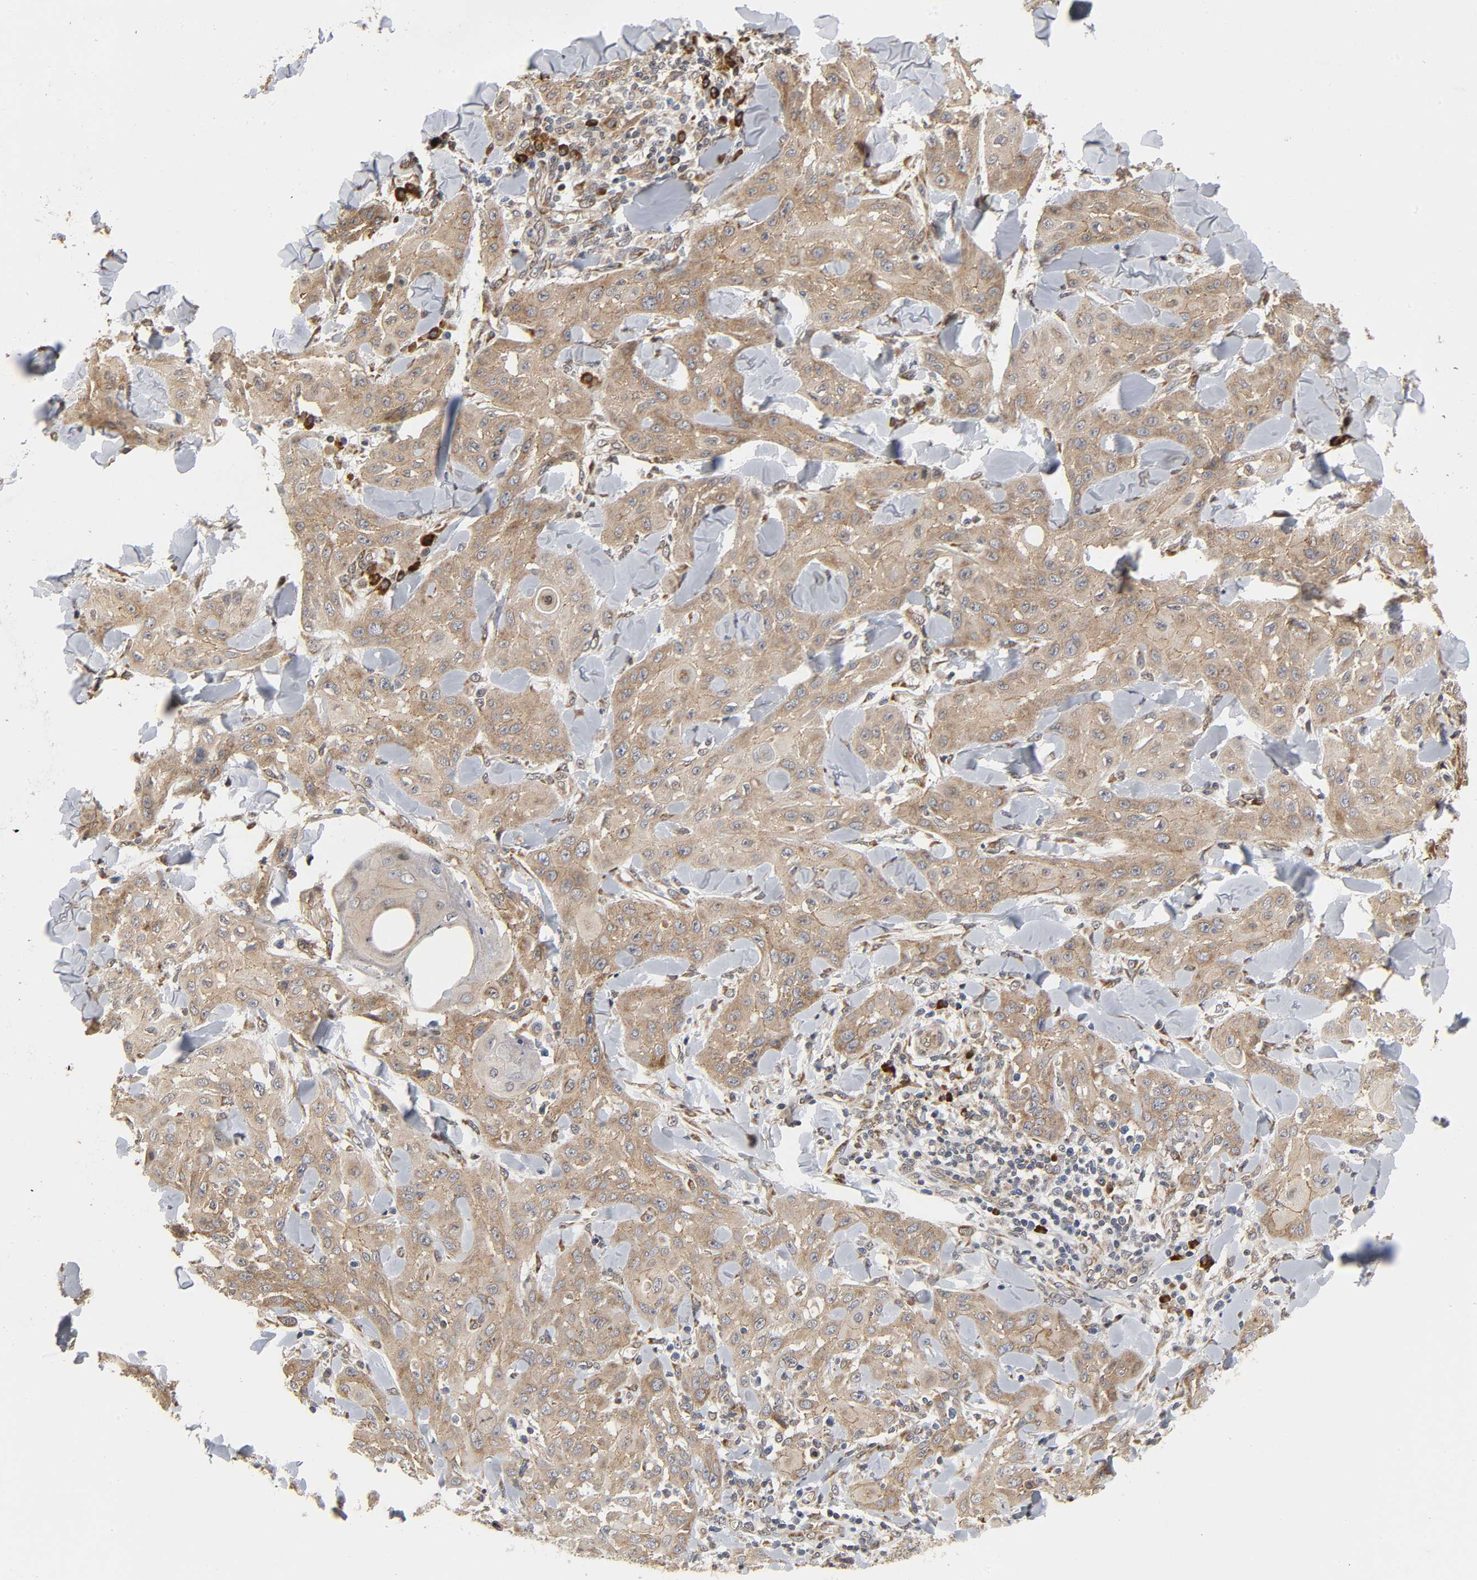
{"staining": {"intensity": "moderate", "quantity": ">75%", "location": "cytoplasmic/membranous"}, "tissue": "skin cancer", "cell_type": "Tumor cells", "image_type": "cancer", "snomed": [{"axis": "morphology", "description": "Squamous cell carcinoma, NOS"}, {"axis": "topography", "description": "Skin"}], "caption": "Skin cancer (squamous cell carcinoma) tissue displays moderate cytoplasmic/membranous positivity in approximately >75% of tumor cells", "gene": "SLC30A9", "patient": {"sex": "male", "age": 24}}